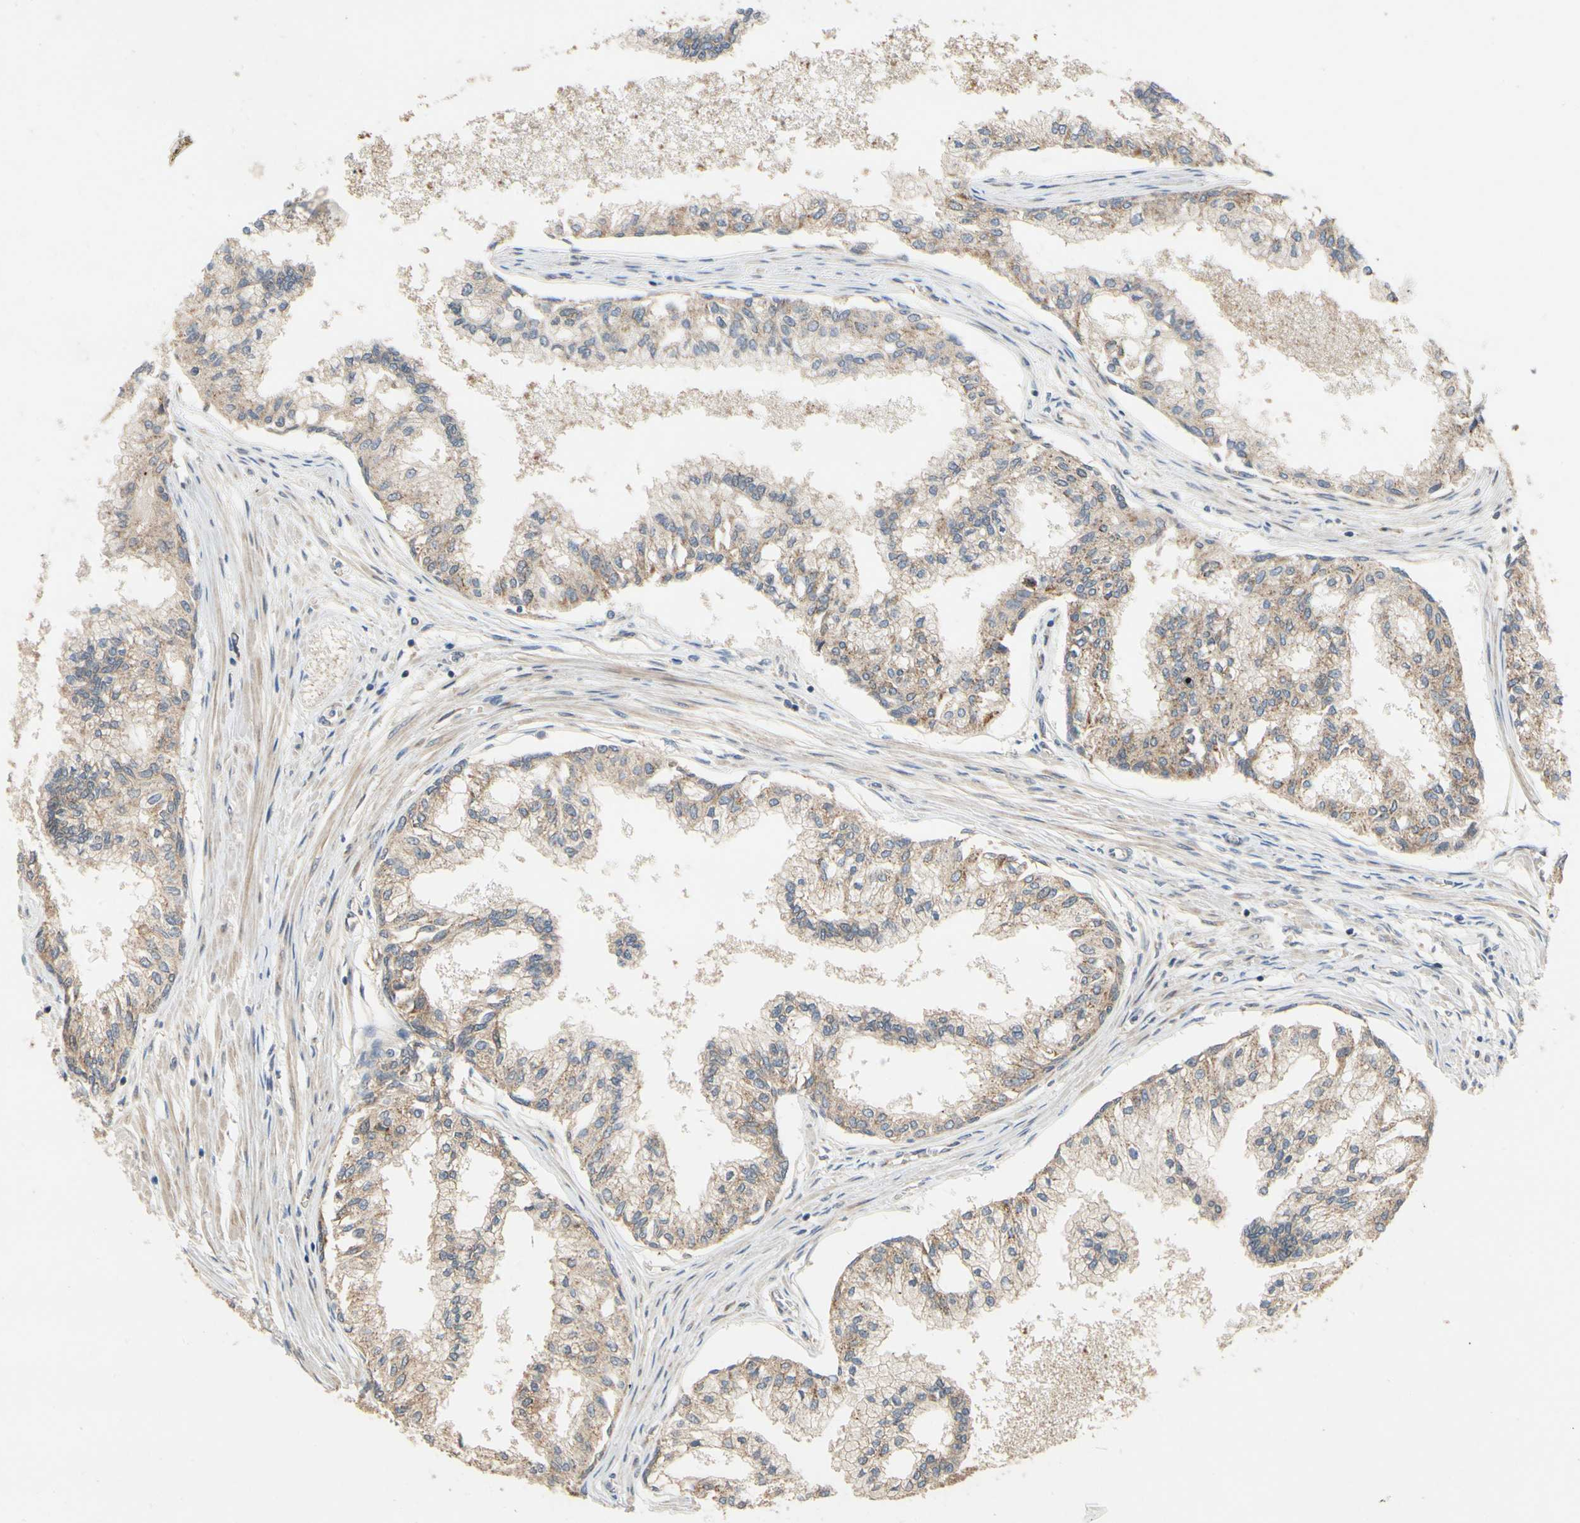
{"staining": {"intensity": "moderate", "quantity": ">75%", "location": "cytoplasmic/membranous"}, "tissue": "prostate", "cell_type": "Glandular cells", "image_type": "normal", "snomed": [{"axis": "morphology", "description": "Normal tissue, NOS"}, {"axis": "topography", "description": "Prostate"}, {"axis": "topography", "description": "Seminal veicle"}], "caption": "The micrograph shows staining of normal prostate, revealing moderate cytoplasmic/membranous protein staining (brown color) within glandular cells.", "gene": "TDRP", "patient": {"sex": "male", "age": 60}}